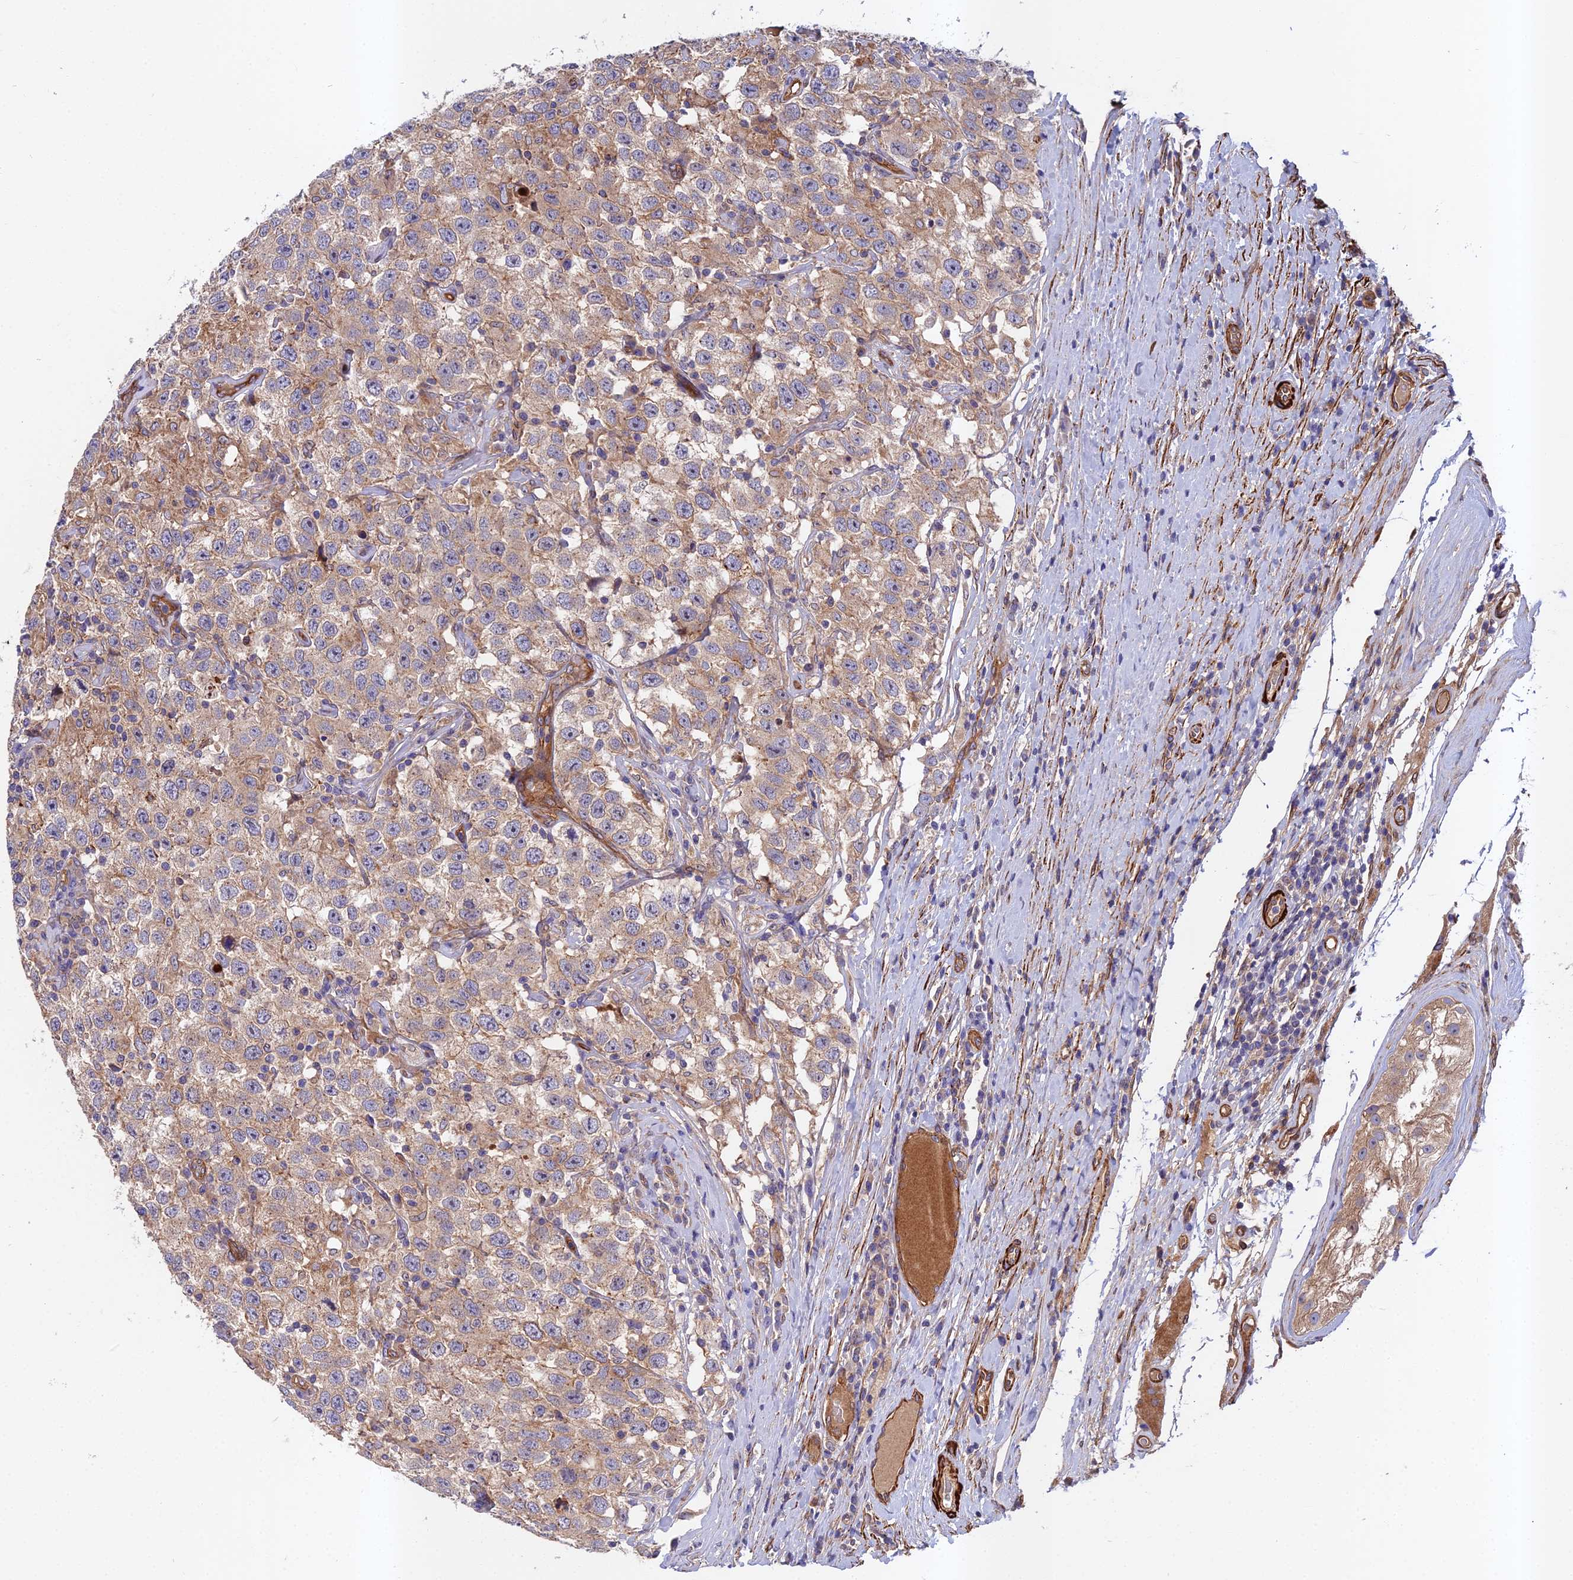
{"staining": {"intensity": "moderate", "quantity": ">75%", "location": "cytoplasmic/membranous"}, "tissue": "testis cancer", "cell_type": "Tumor cells", "image_type": "cancer", "snomed": [{"axis": "morphology", "description": "Seminoma, NOS"}, {"axis": "topography", "description": "Testis"}], "caption": "Moderate cytoplasmic/membranous expression for a protein is appreciated in about >75% of tumor cells of testis cancer using immunohistochemistry (IHC).", "gene": "RALGAPA2", "patient": {"sex": "male", "age": 41}}